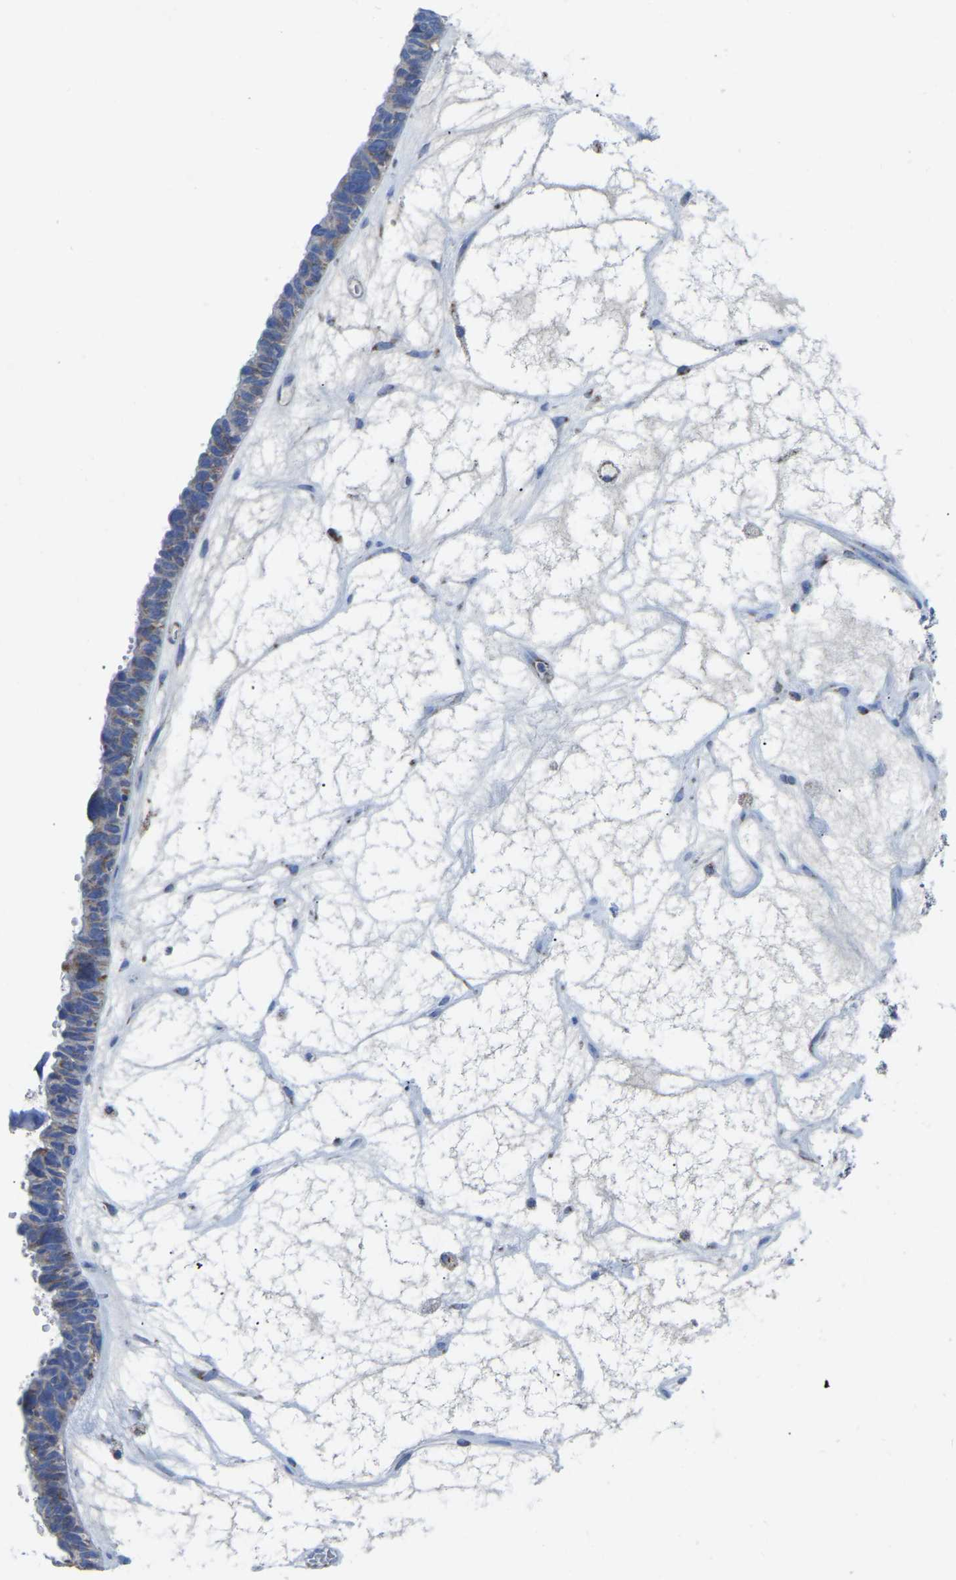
{"staining": {"intensity": "negative", "quantity": "none", "location": "none"}, "tissue": "ovarian cancer", "cell_type": "Tumor cells", "image_type": "cancer", "snomed": [{"axis": "morphology", "description": "Cystadenocarcinoma, serous, NOS"}, {"axis": "topography", "description": "Ovary"}], "caption": "DAB (3,3'-diaminobenzidine) immunohistochemical staining of serous cystadenocarcinoma (ovarian) reveals no significant expression in tumor cells.", "gene": "ETFA", "patient": {"sex": "female", "age": 79}}